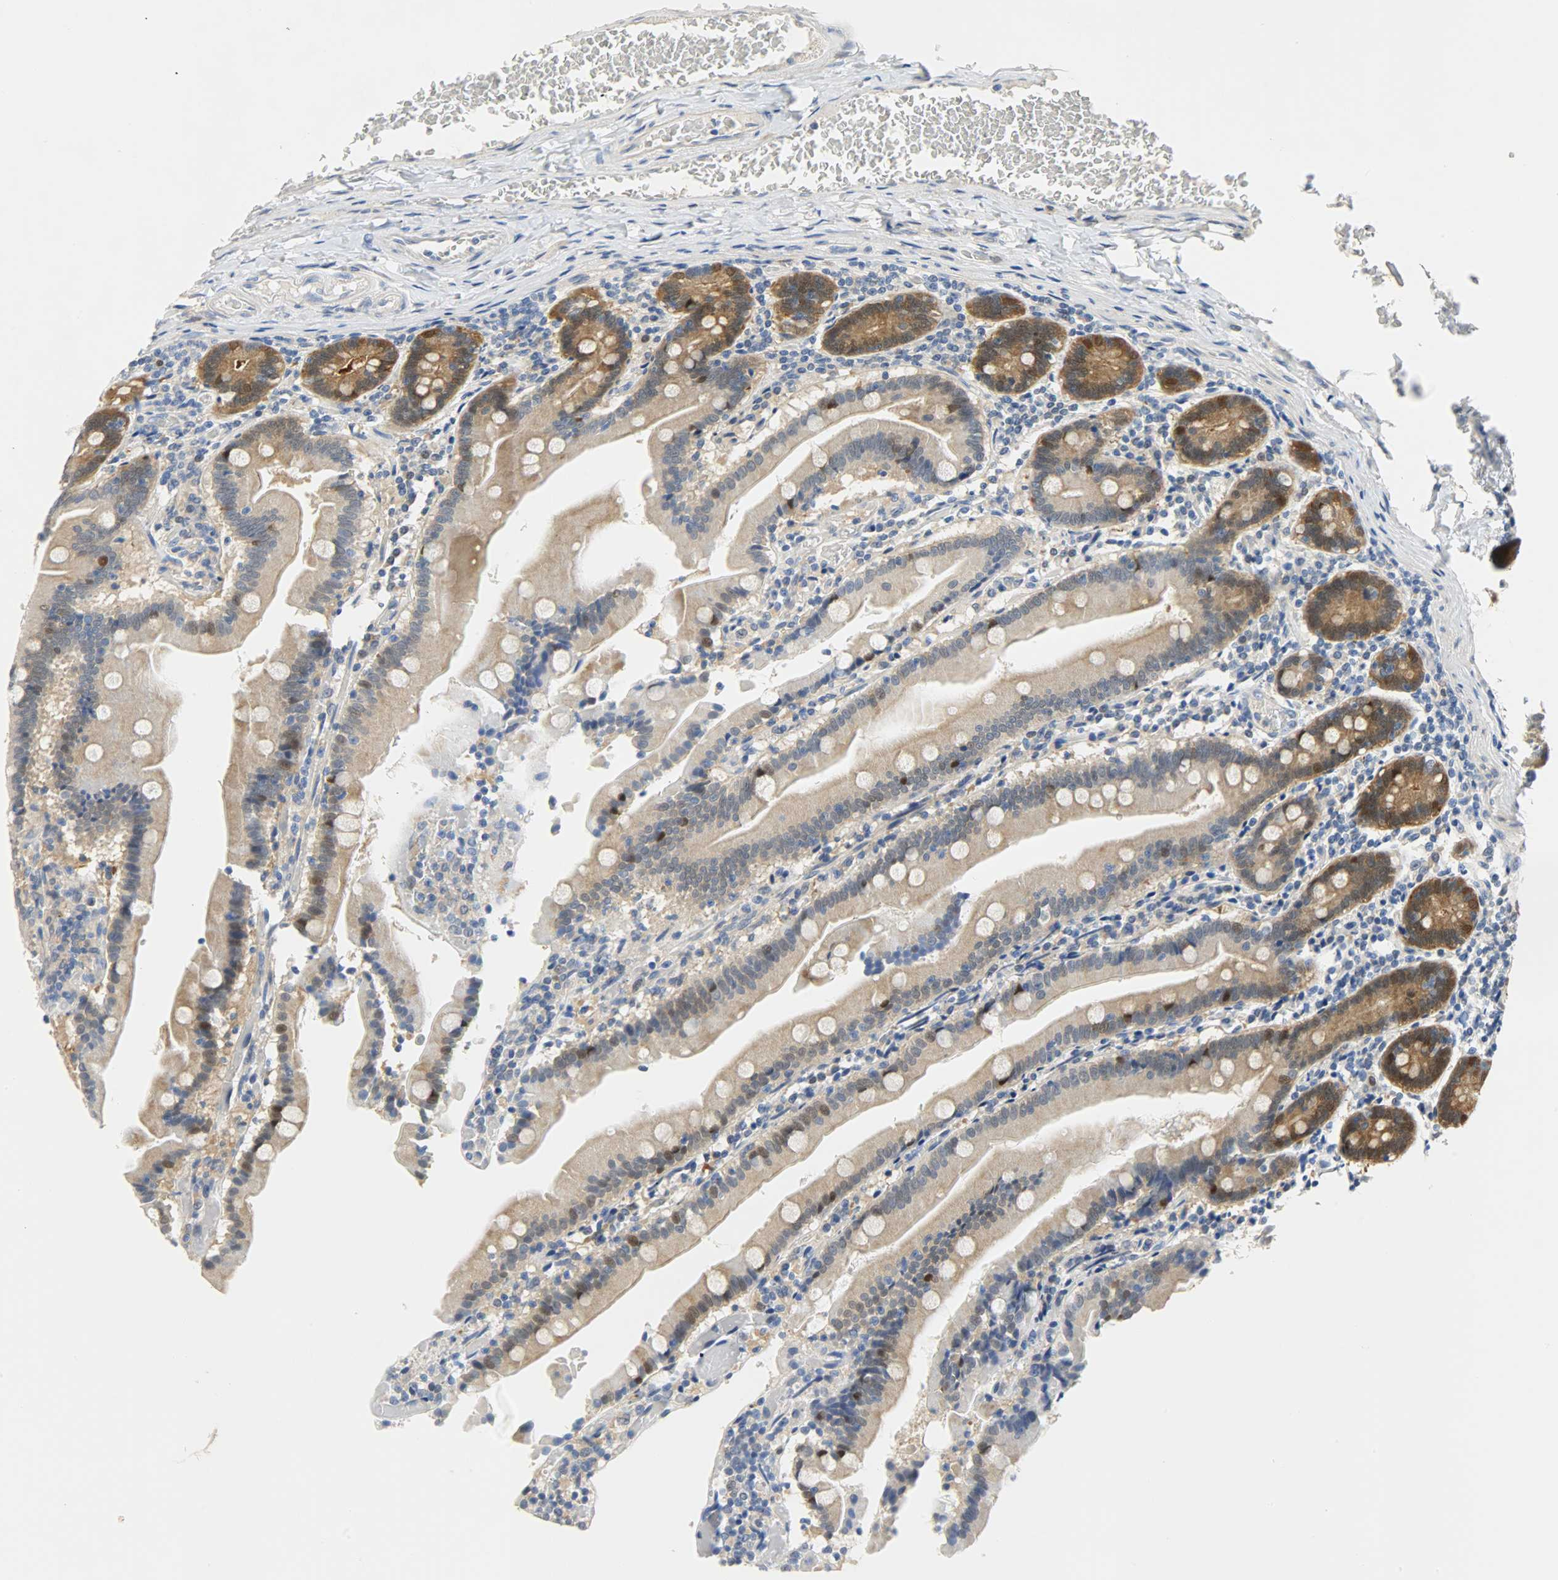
{"staining": {"intensity": "moderate", "quantity": "25%-75%", "location": "cytoplasmic/membranous,nuclear"}, "tissue": "duodenum", "cell_type": "Glandular cells", "image_type": "normal", "snomed": [{"axis": "morphology", "description": "Normal tissue, NOS"}, {"axis": "topography", "description": "Duodenum"}], "caption": "Duodenum stained with DAB (3,3'-diaminobenzidine) immunohistochemistry shows medium levels of moderate cytoplasmic/membranous,nuclear staining in about 25%-75% of glandular cells. Nuclei are stained in blue.", "gene": "EIF4EBP1", "patient": {"sex": "female", "age": 53}}